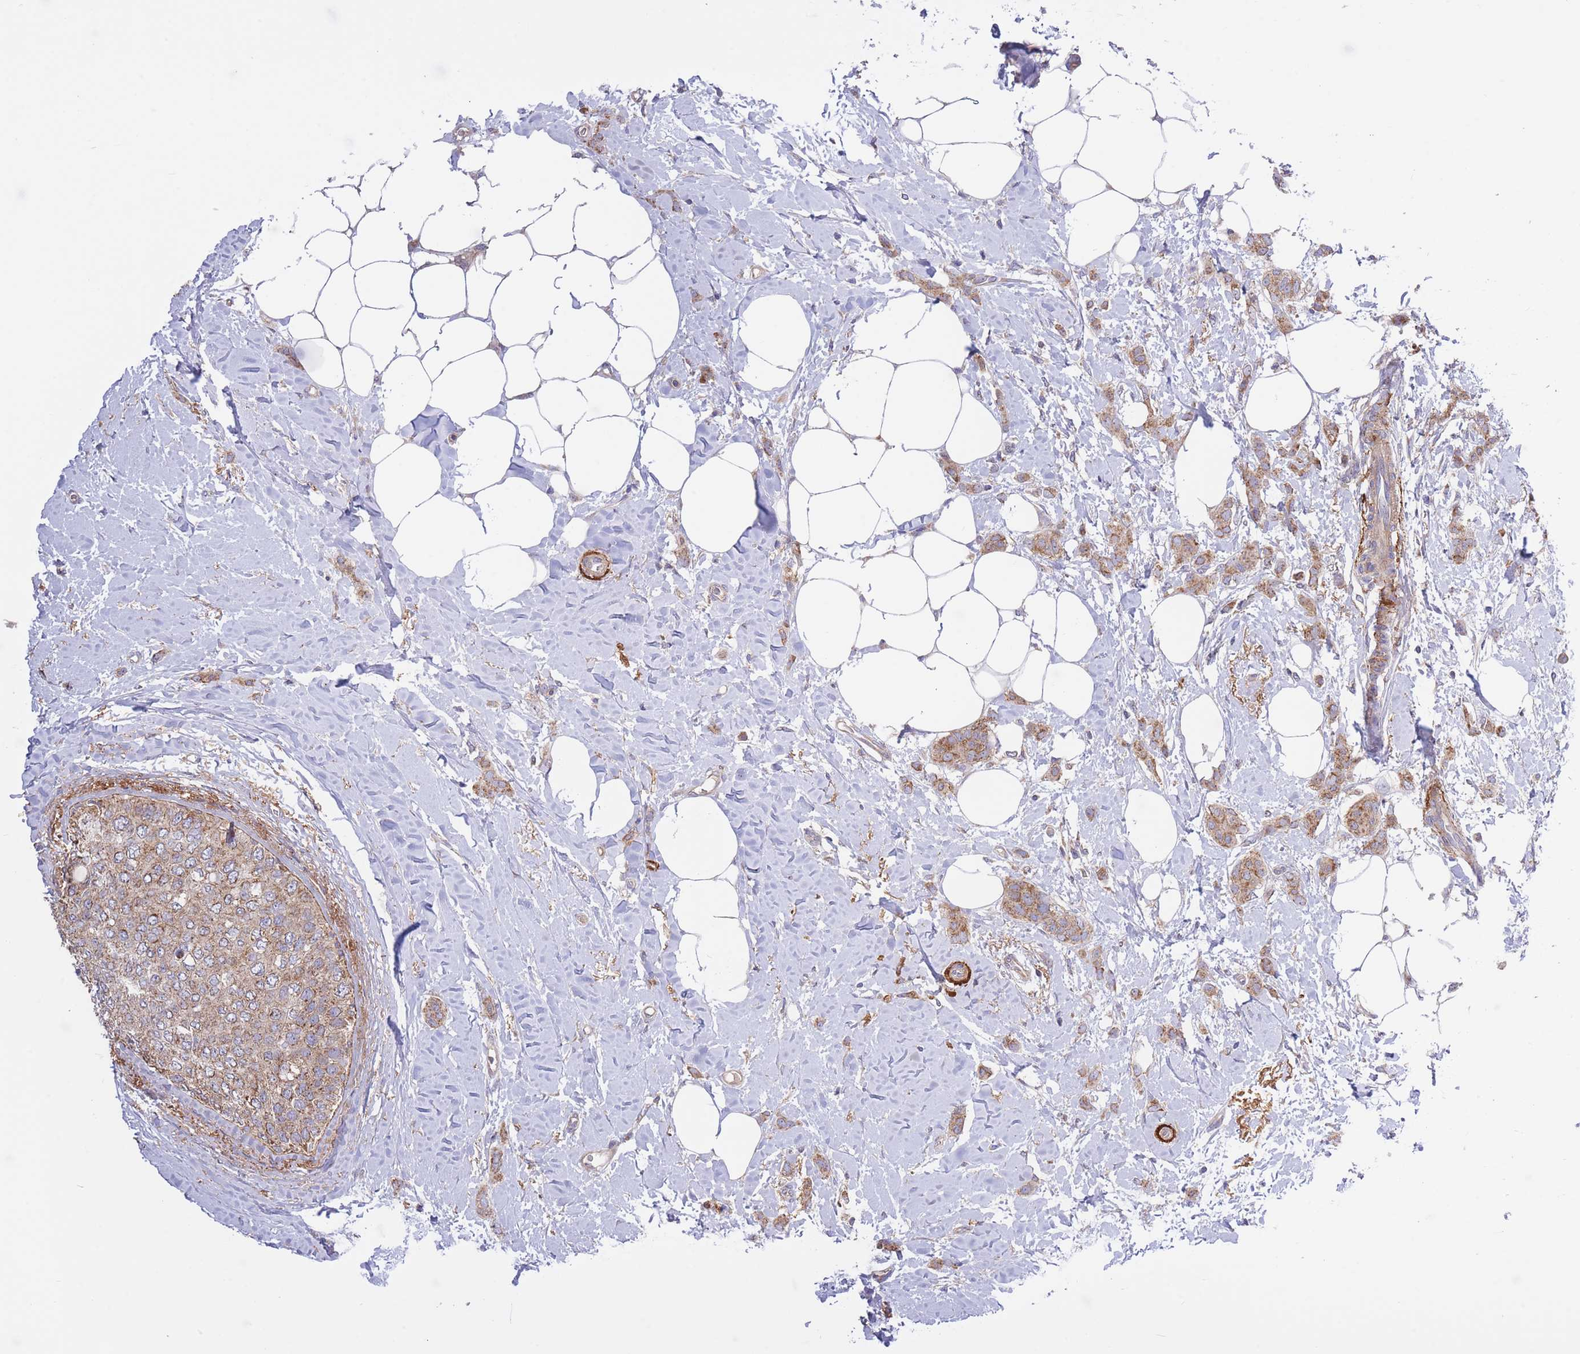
{"staining": {"intensity": "moderate", "quantity": ">75%", "location": "cytoplasmic/membranous"}, "tissue": "breast cancer", "cell_type": "Tumor cells", "image_type": "cancer", "snomed": [{"axis": "morphology", "description": "Duct carcinoma"}, {"axis": "topography", "description": "Breast"}], "caption": "Immunohistochemical staining of infiltrating ductal carcinoma (breast) reveals medium levels of moderate cytoplasmic/membranous positivity in approximately >75% of tumor cells.", "gene": "ATP13A2", "patient": {"sex": "female", "age": 72}}